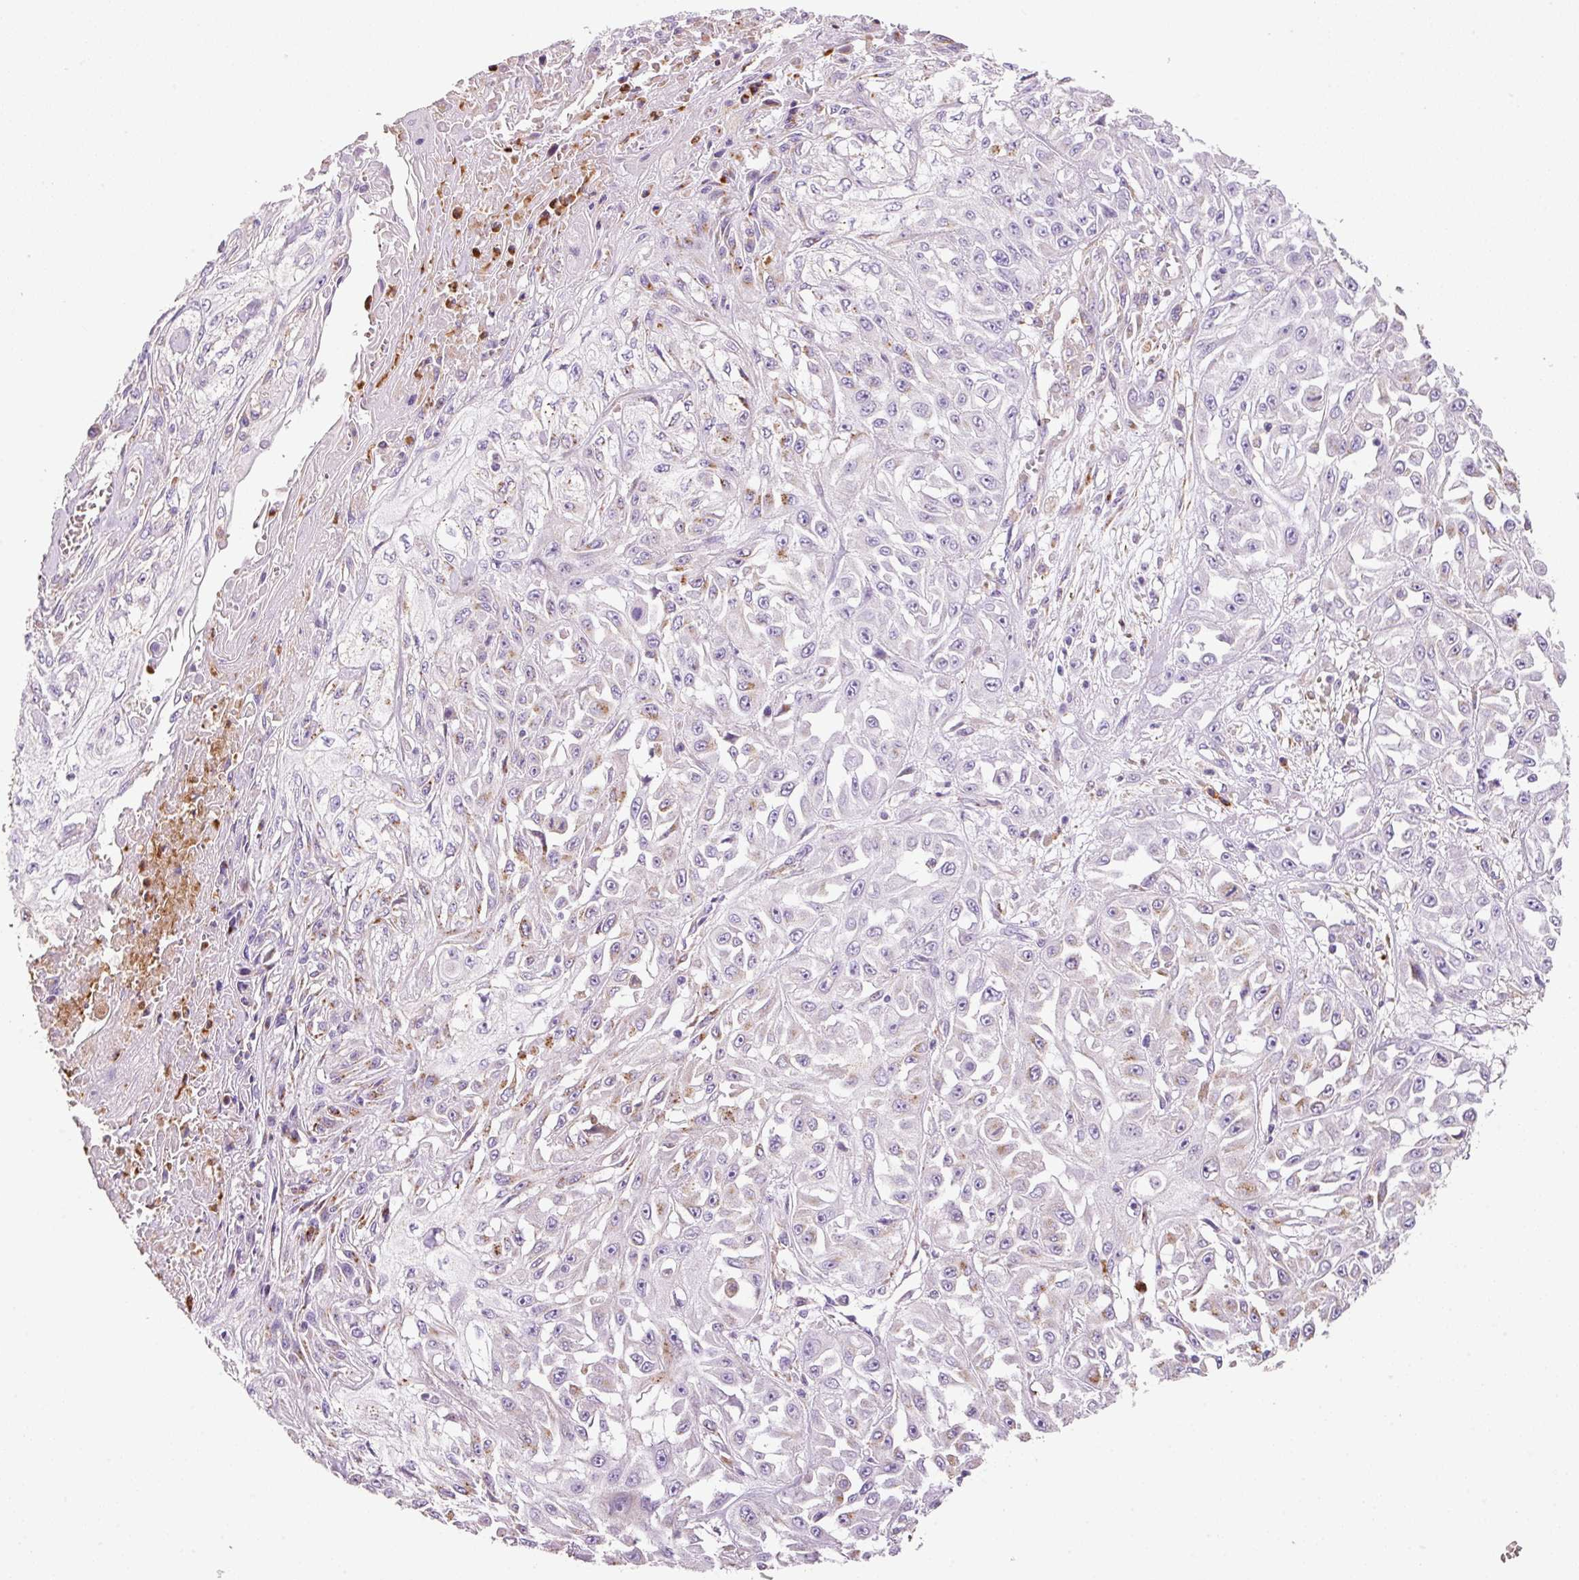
{"staining": {"intensity": "moderate", "quantity": "<25%", "location": "cytoplasmic/membranous"}, "tissue": "skin cancer", "cell_type": "Tumor cells", "image_type": "cancer", "snomed": [{"axis": "morphology", "description": "Squamous cell carcinoma, NOS"}, {"axis": "morphology", "description": "Squamous cell carcinoma, metastatic, NOS"}, {"axis": "topography", "description": "Skin"}, {"axis": "topography", "description": "Lymph node"}], "caption": "DAB (3,3'-diaminobenzidine) immunohistochemical staining of human skin metastatic squamous cell carcinoma demonstrates moderate cytoplasmic/membranous protein staining in about <25% of tumor cells.", "gene": "TMC8", "patient": {"sex": "male", "age": 75}}